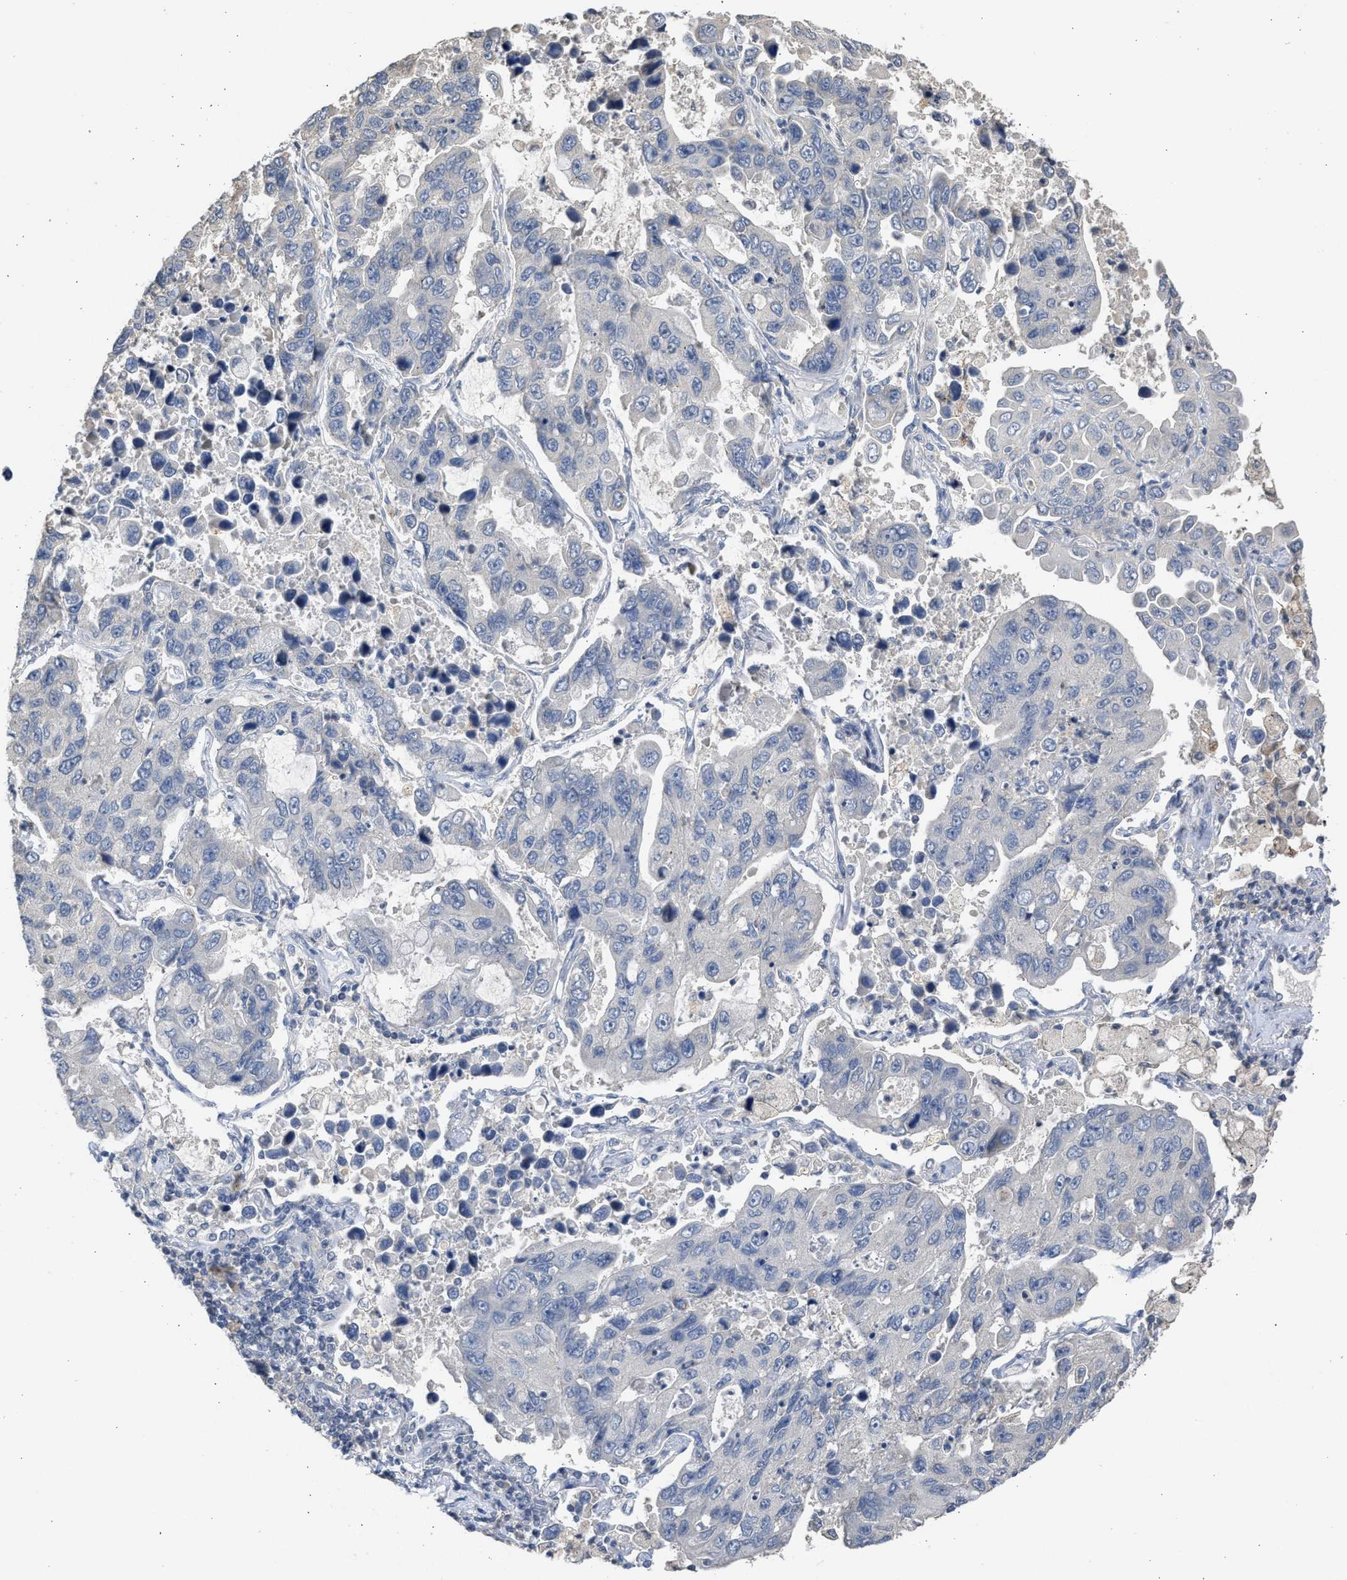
{"staining": {"intensity": "negative", "quantity": "none", "location": "none"}, "tissue": "lung cancer", "cell_type": "Tumor cells", "image_type": "cancer", "snomed": [{"axis": "morphology", "description": "Adenocarcinoma, NOS"}, {"axis": "topography", "description": "Lung"}], "caption": "This is a histopathology image of IHC staining of lung cancer, which shows no expression in tumor cells. (Brightfield microscopy of DAB (3,3'-diaminobenzidine) immunohistochemistry (IHC) at high magnification).", "gene": "SULT2A1", "patient": {"sex": "male", "age": 64}}